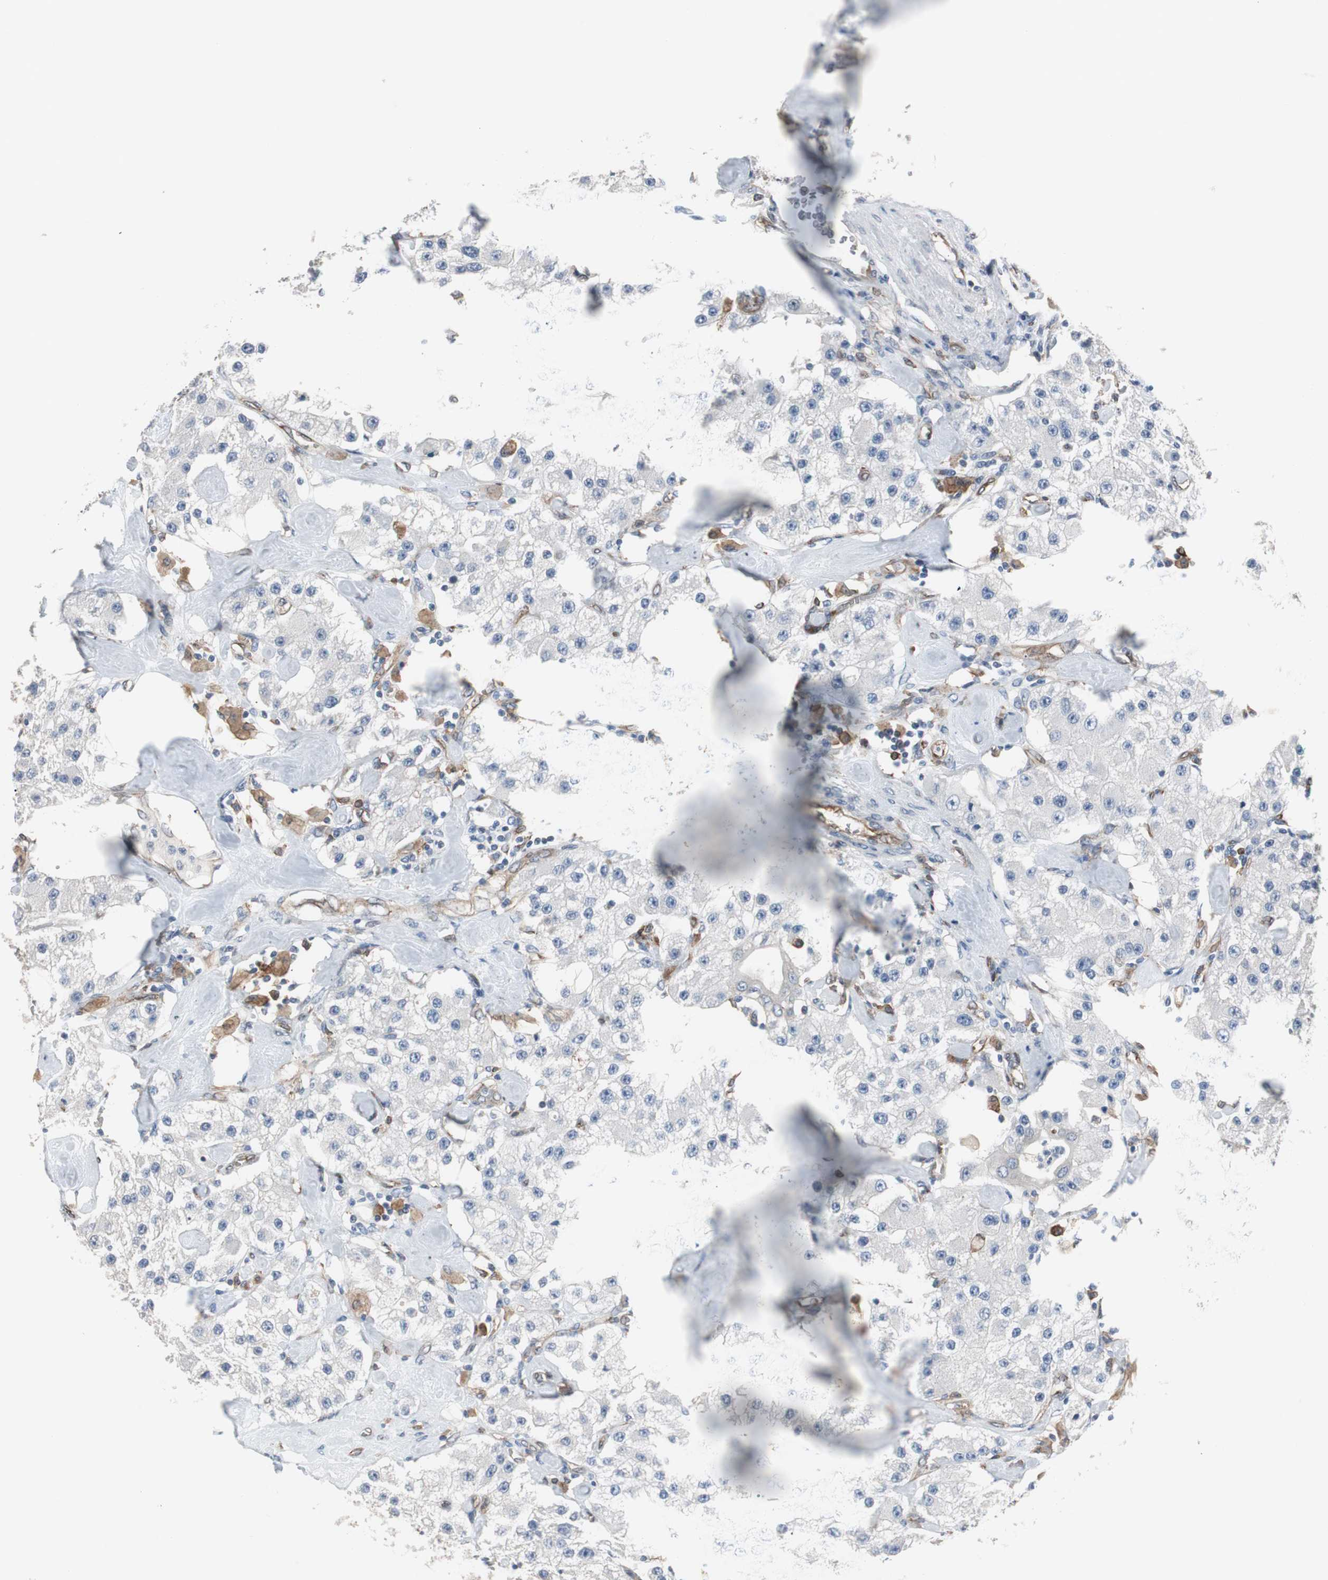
{"staining": {"intensity": "negative", "quantity": "none", "location": "none"}, "tissue": "carcinoid", "cell_type": "Tumor cells", "image_type": "cancer", "snomed": [{"axis": "morphology", "description": "Carcinoid, malignant, NOS"}, {"axis": "topography", "description": "Pancreas"}], "caption": "Immunohistochemical staining of human carcinoid (malignant) displays no significant expression in tumor cells. (Brightfield microscopy of DAB (3,3'-diaminobenzidine) immunohistochemistry (IHC) at high magnification).", "gene": "SWAP70", "patient": {"sex": "male", "age": 41}}